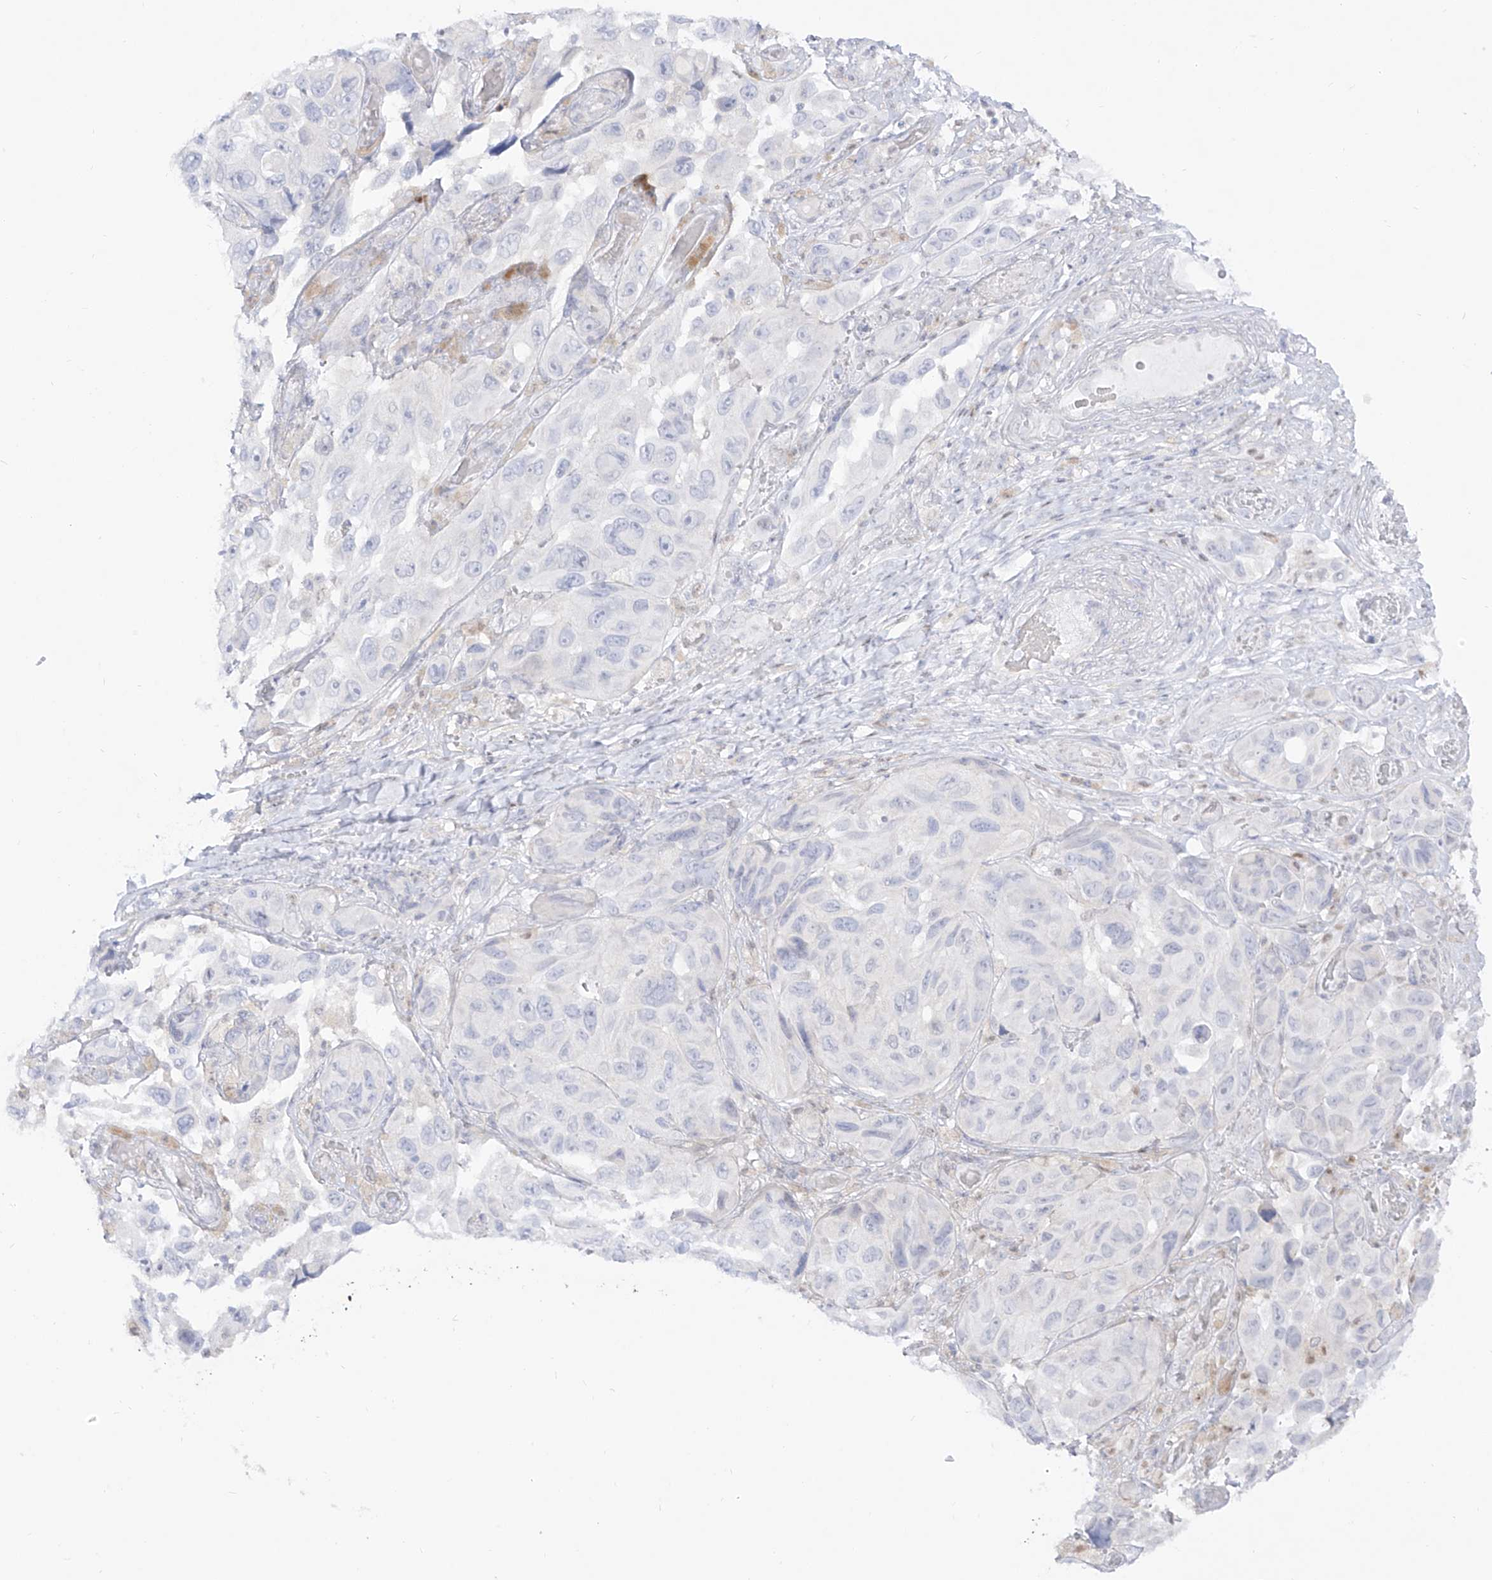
{"staining": {"intensity": "negative", "quantity": "none", "location": "none"}, "tissue": "melanoma", "cell_type": "Tumor cells", "image_type": "cancer", "snomed": [{"axis": "morphology", "description": "Malignant melanoma, NOS"}, {"axis": "topography", "description": "Skin"}], "caption": "Tumor cells are negative for protein expression in human melanoma. (Immunohistochemistry (ihc), brightfield microscopy, high magnification).", "gene": "DMKN", "patient": {"sex": "female", "age": 73}}